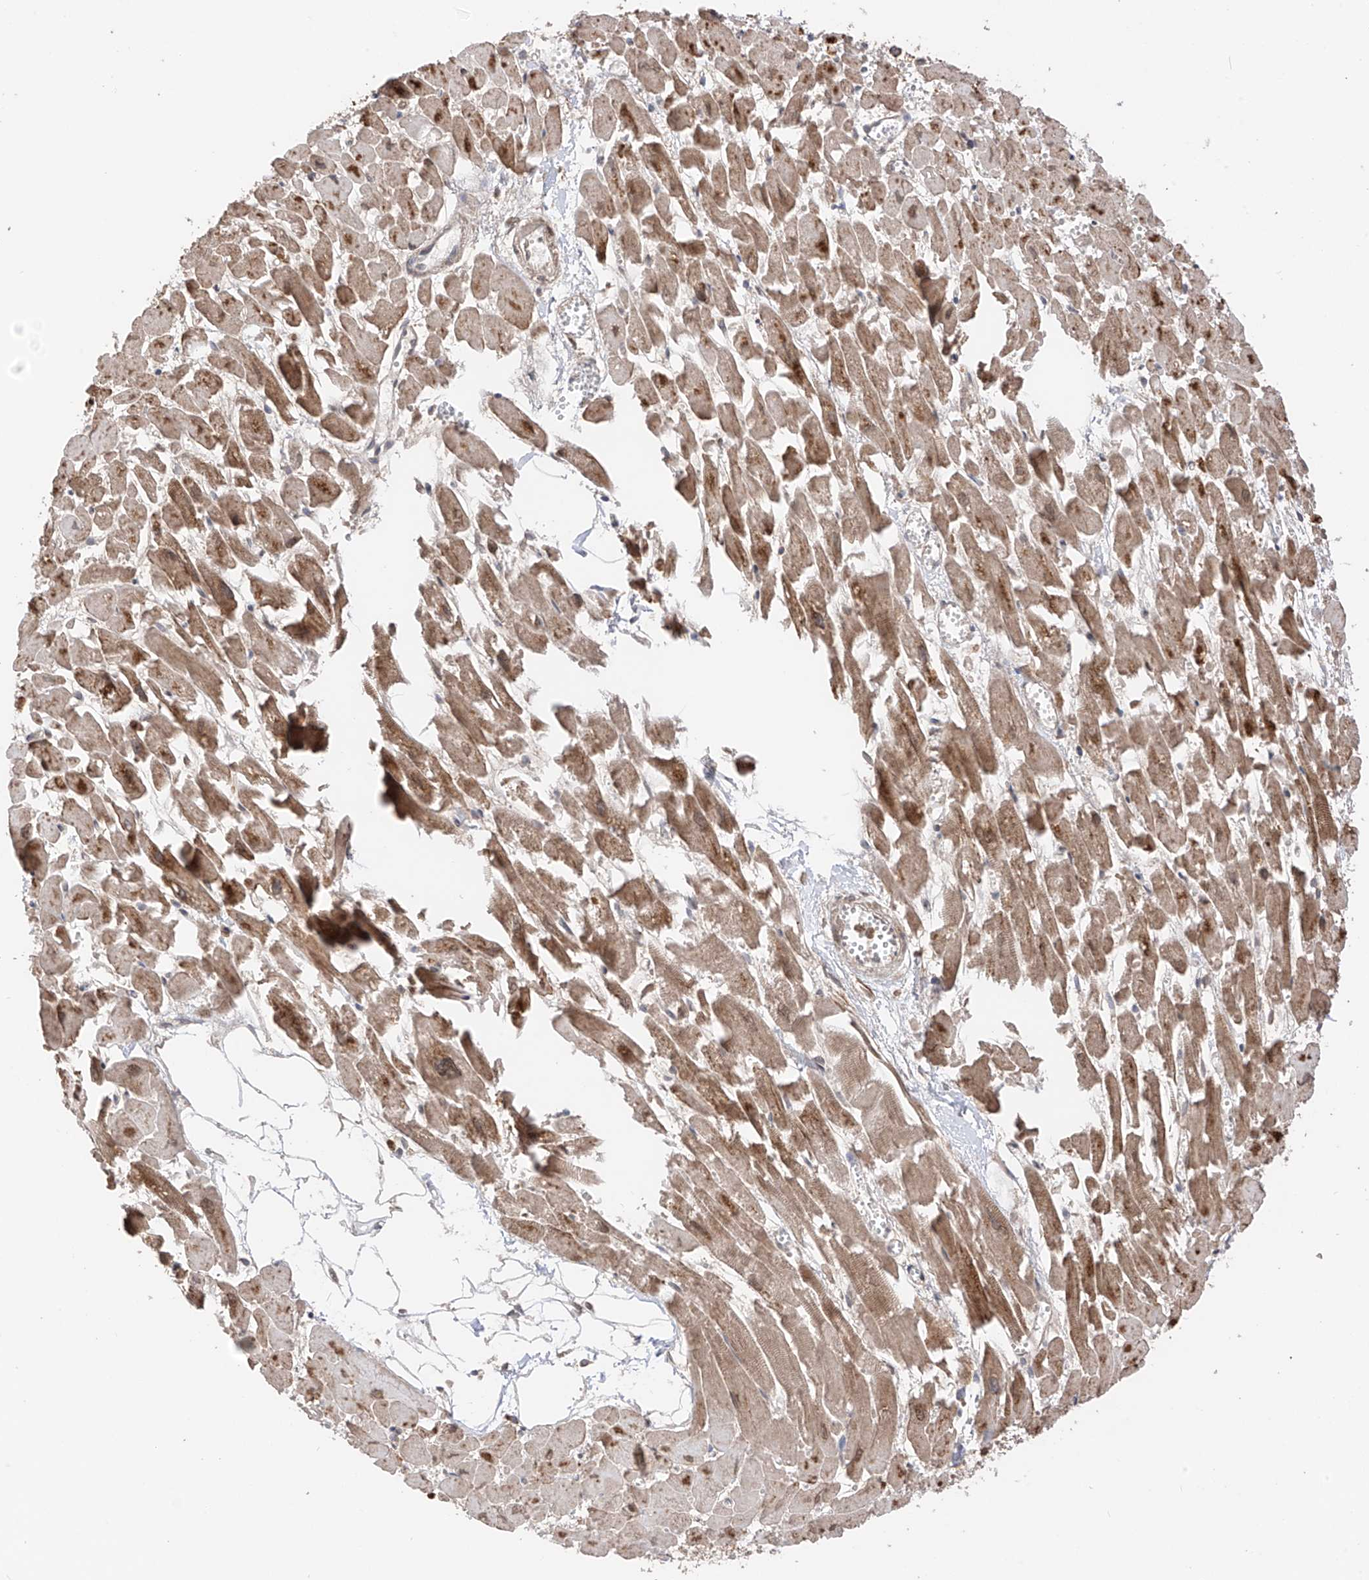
{"staining": {"intensity": "moderate", "quantity": ">75%", "location": "cytoplasmic/membranous"}, "tissue": "heart muscle", "cell_type": "Cardiomyocytes", "image_type": "normal", "snomed": [{"axis": "morphology", "description": "Normal tissue, NOS"}, {"axis": "topography", "description": "Heart"}], "caption": "Moderate cytoplasmic/membranous expression for a protein is seen in approximately >75% of cardiomyocytes of benign heart muscle using immunohistochemistry (IHC).", "gene": "AHCTF1", "patient": {"sex": "female", "age": 64}}